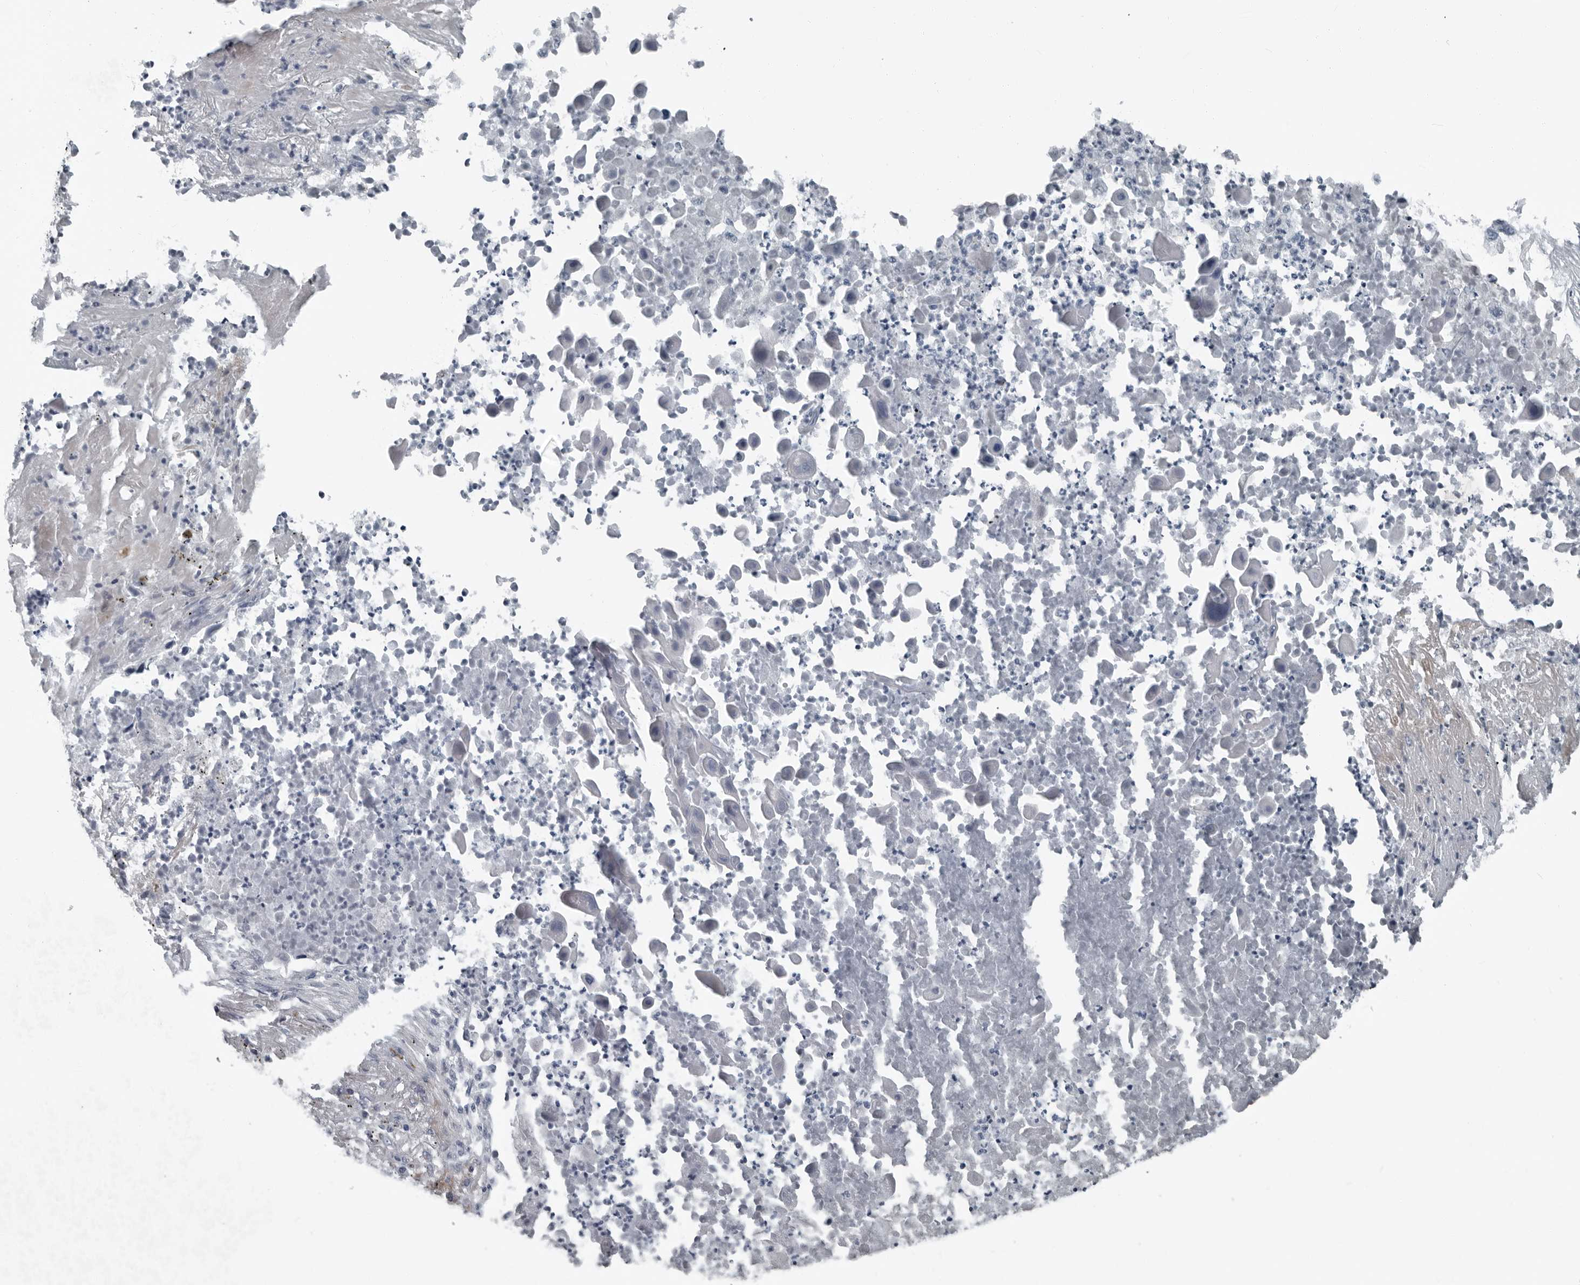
{"staining": {"intensity": "negative", "quantity": "none", "location": "none"}, "tissue": "lung cancer", "cell_type": "Tumor cells", "image_type": "cancer", "snomed": [{"axis": "morphology", "description": "Squamous cell carcinoma, NOS"}, {"axis": "topography", "description": "Lung"}], "caption": "DAB (3,3'-diaminobenzidine) immunohistochemical staining of human squamous cell carcinoma (lung) reveals no significant positivity in tumor cells. (DAB immunohistochemistry, high magnification).", "gene": "PDCD11", "patient": {"sex": "female", "age": 63}}